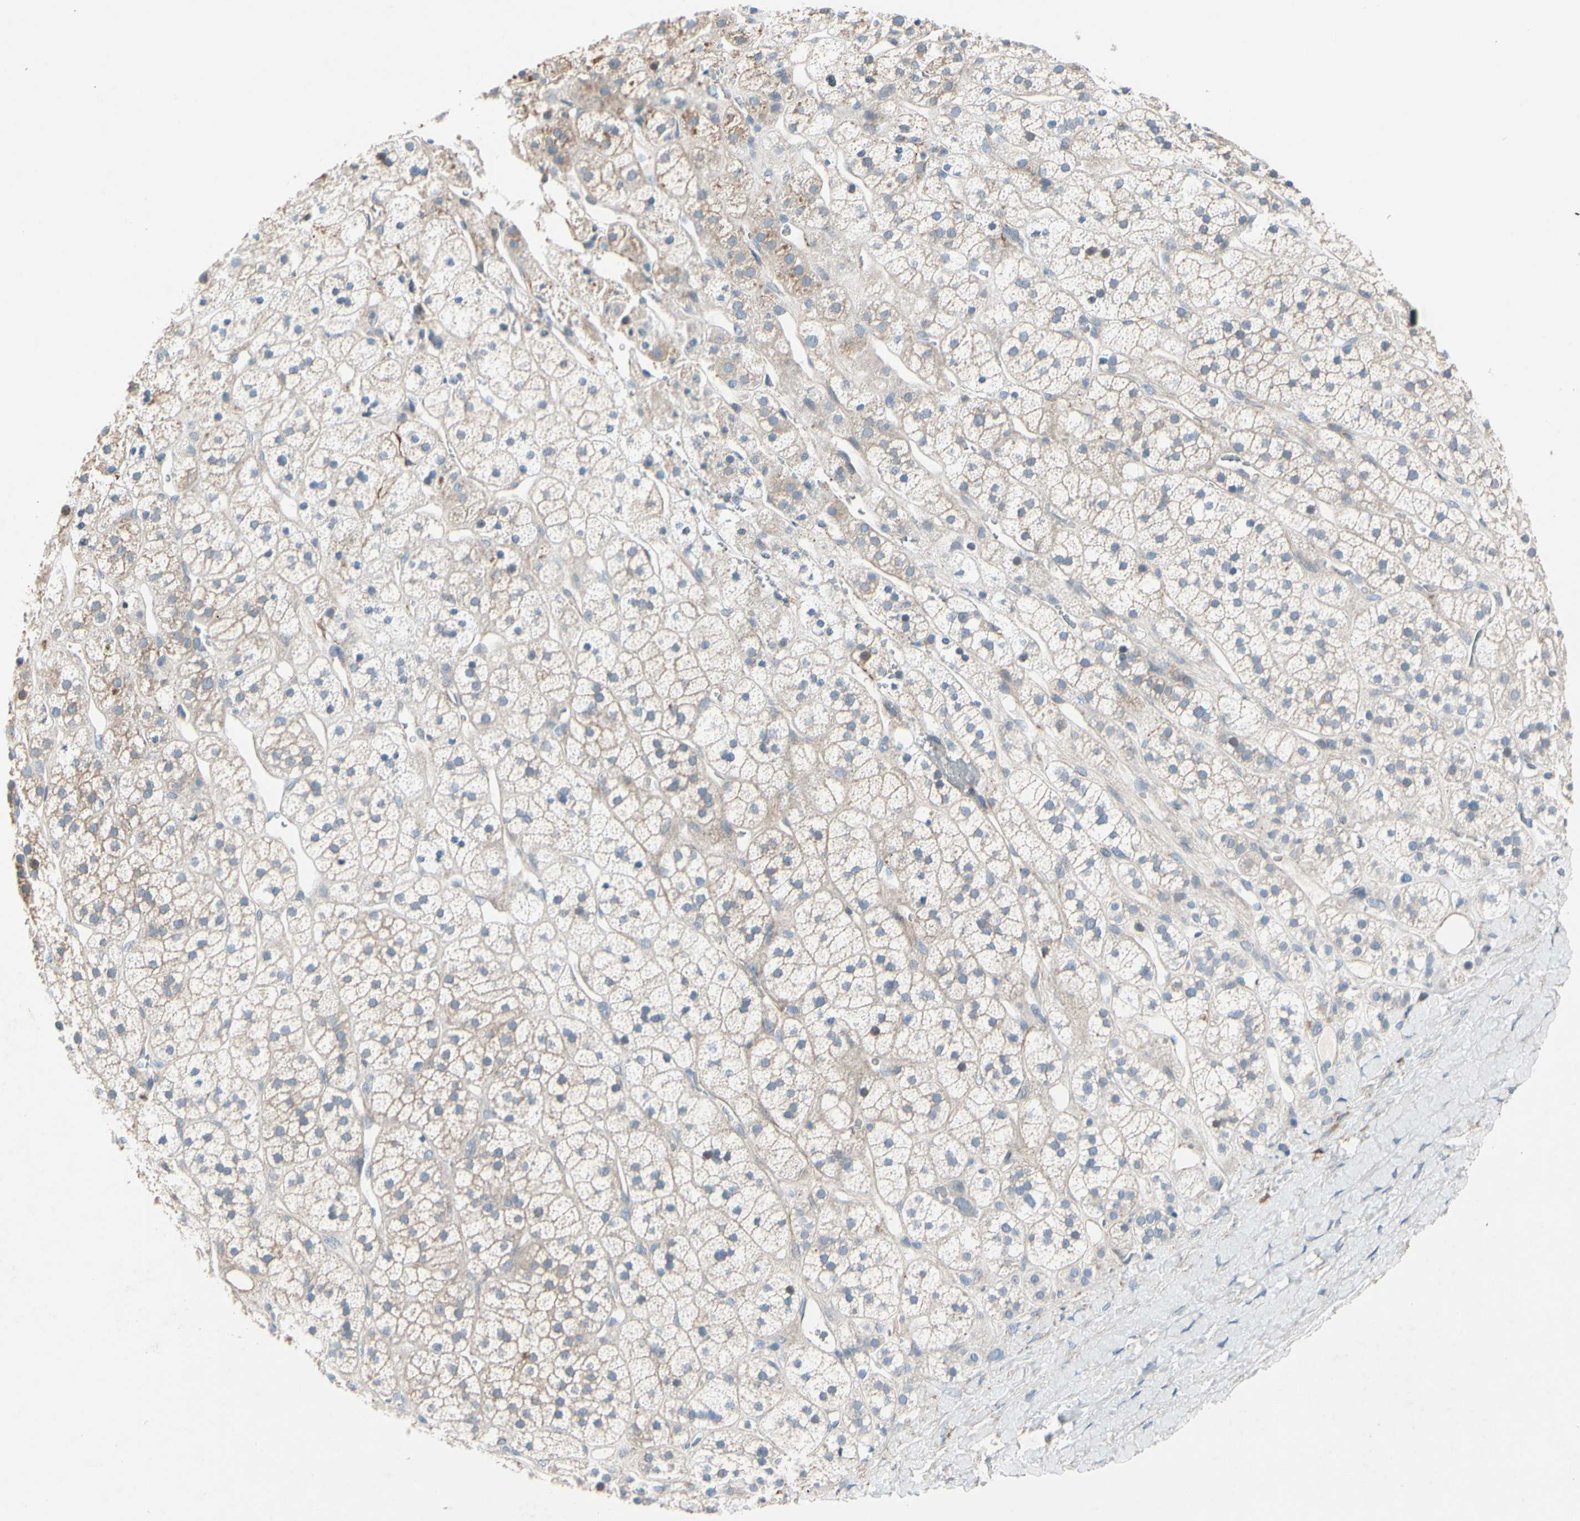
{"staining": {"intensity": "weak", "quantity": "25%-75%", "location": "cytoplasmic/membranous"}, "tissue": "adrenal gland", "cell_type": "Glandular cells", "image_type": "normal", "snomed": [{"axis": "morphology", "description": "Normal tissue, NOS"}, {"axis": "topography", "description": "Adrenal gland"}], "caption": "The micrograph shows immunohistochemical staining of benign adrenal gland. There is weak cytoplasmic/membranous expression is identified in about 25%-75% of glandular cells.", "gene": "TPM1", "patient": {"sex": "male", "age": 56}}